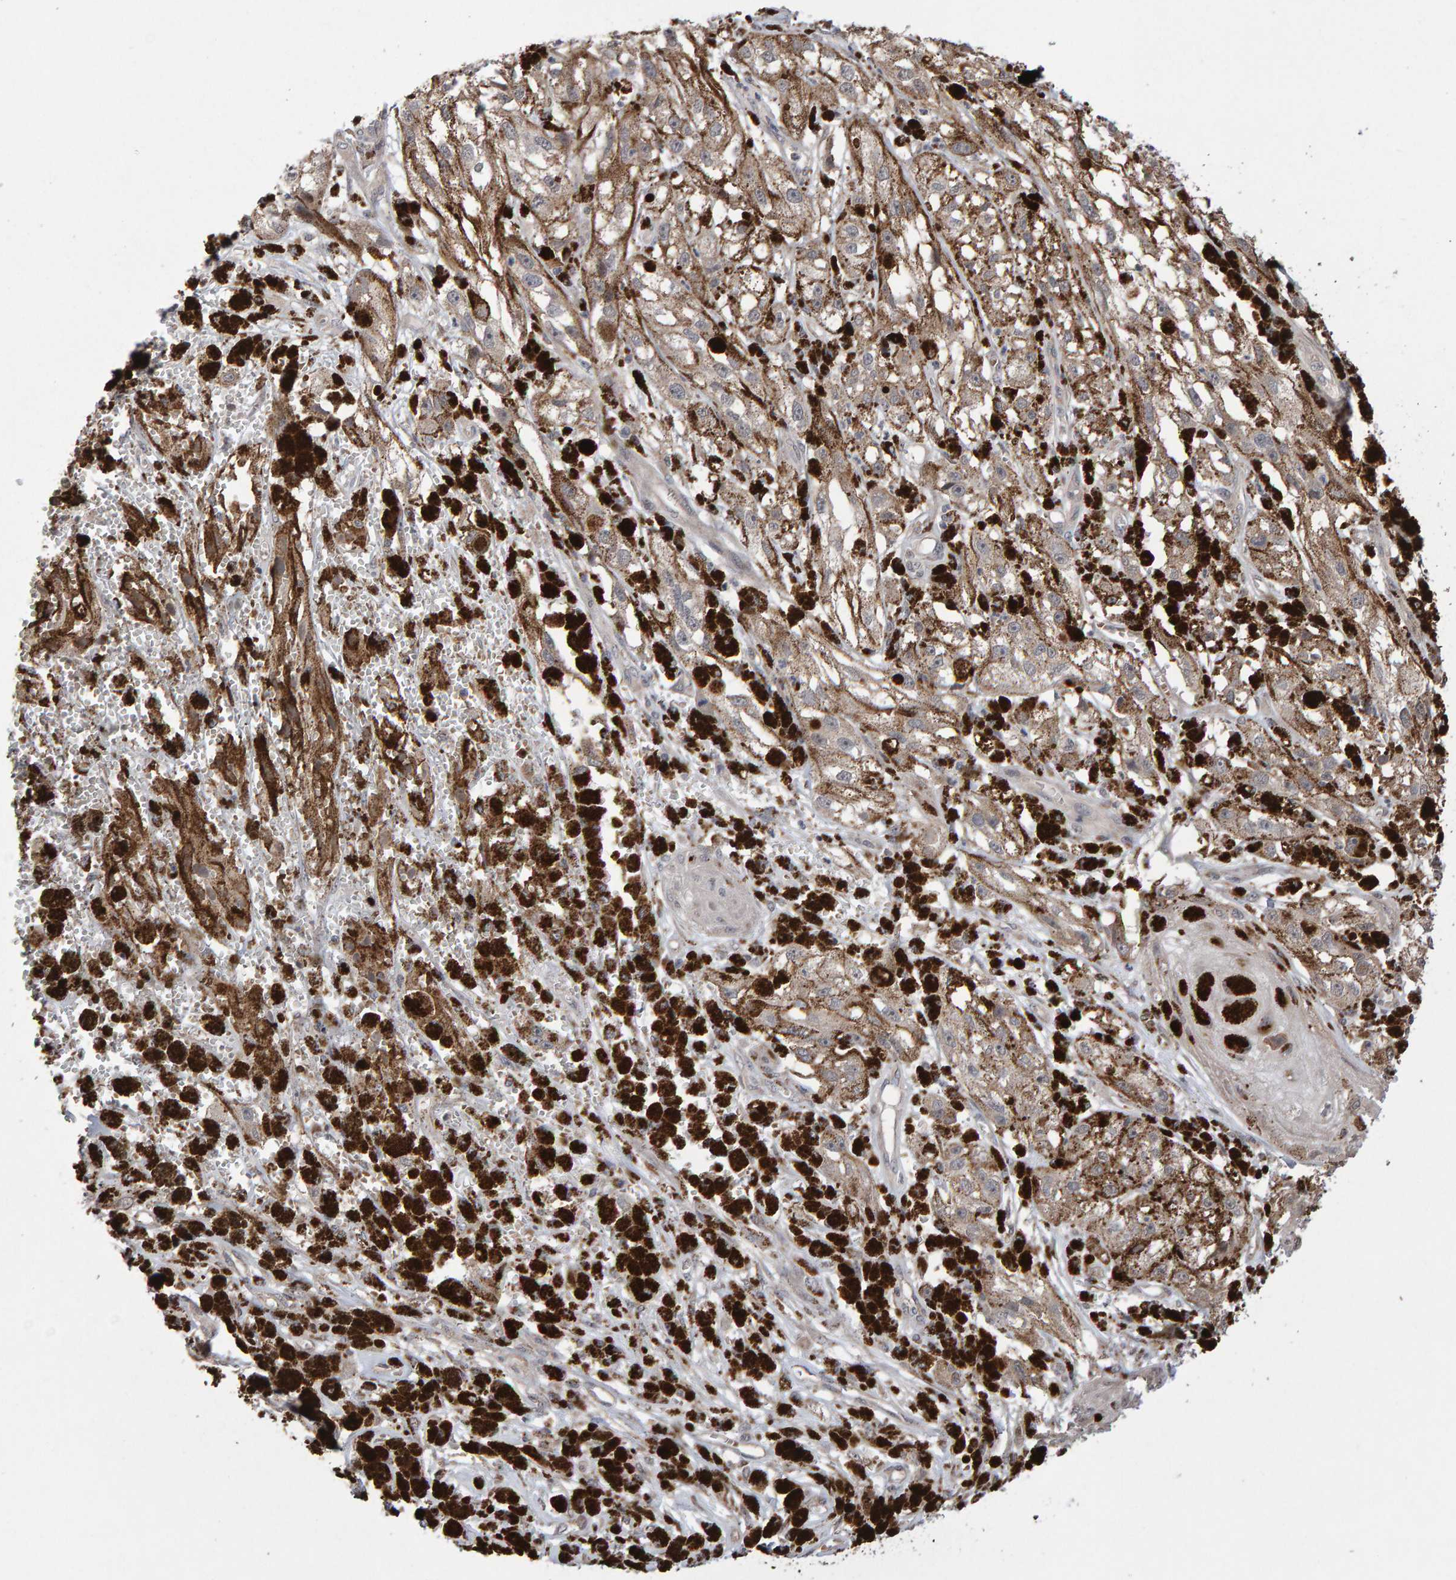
{"staining": {"intensity": "weak", "quantity": ">75%", "location": "cytoplasmic/membranous"}, "tissue": "melanoma", "cell_type": "Tumor cells", "image_type": "cancer", "snomed": [{"axis": "morphology", "description": "Malignant melanoma, NOS"}, {"axis": "topography", "description": "Skin"}], "caption": "A high-resolution micrograph shows immunohistochemistry staining of malignant melanoma, which exhibits weak cytoplasmic/membranous positivity in approximately >75% of tumor cells.", "gene": "PECR", "patient": {"sex": "male", "age": 88}}